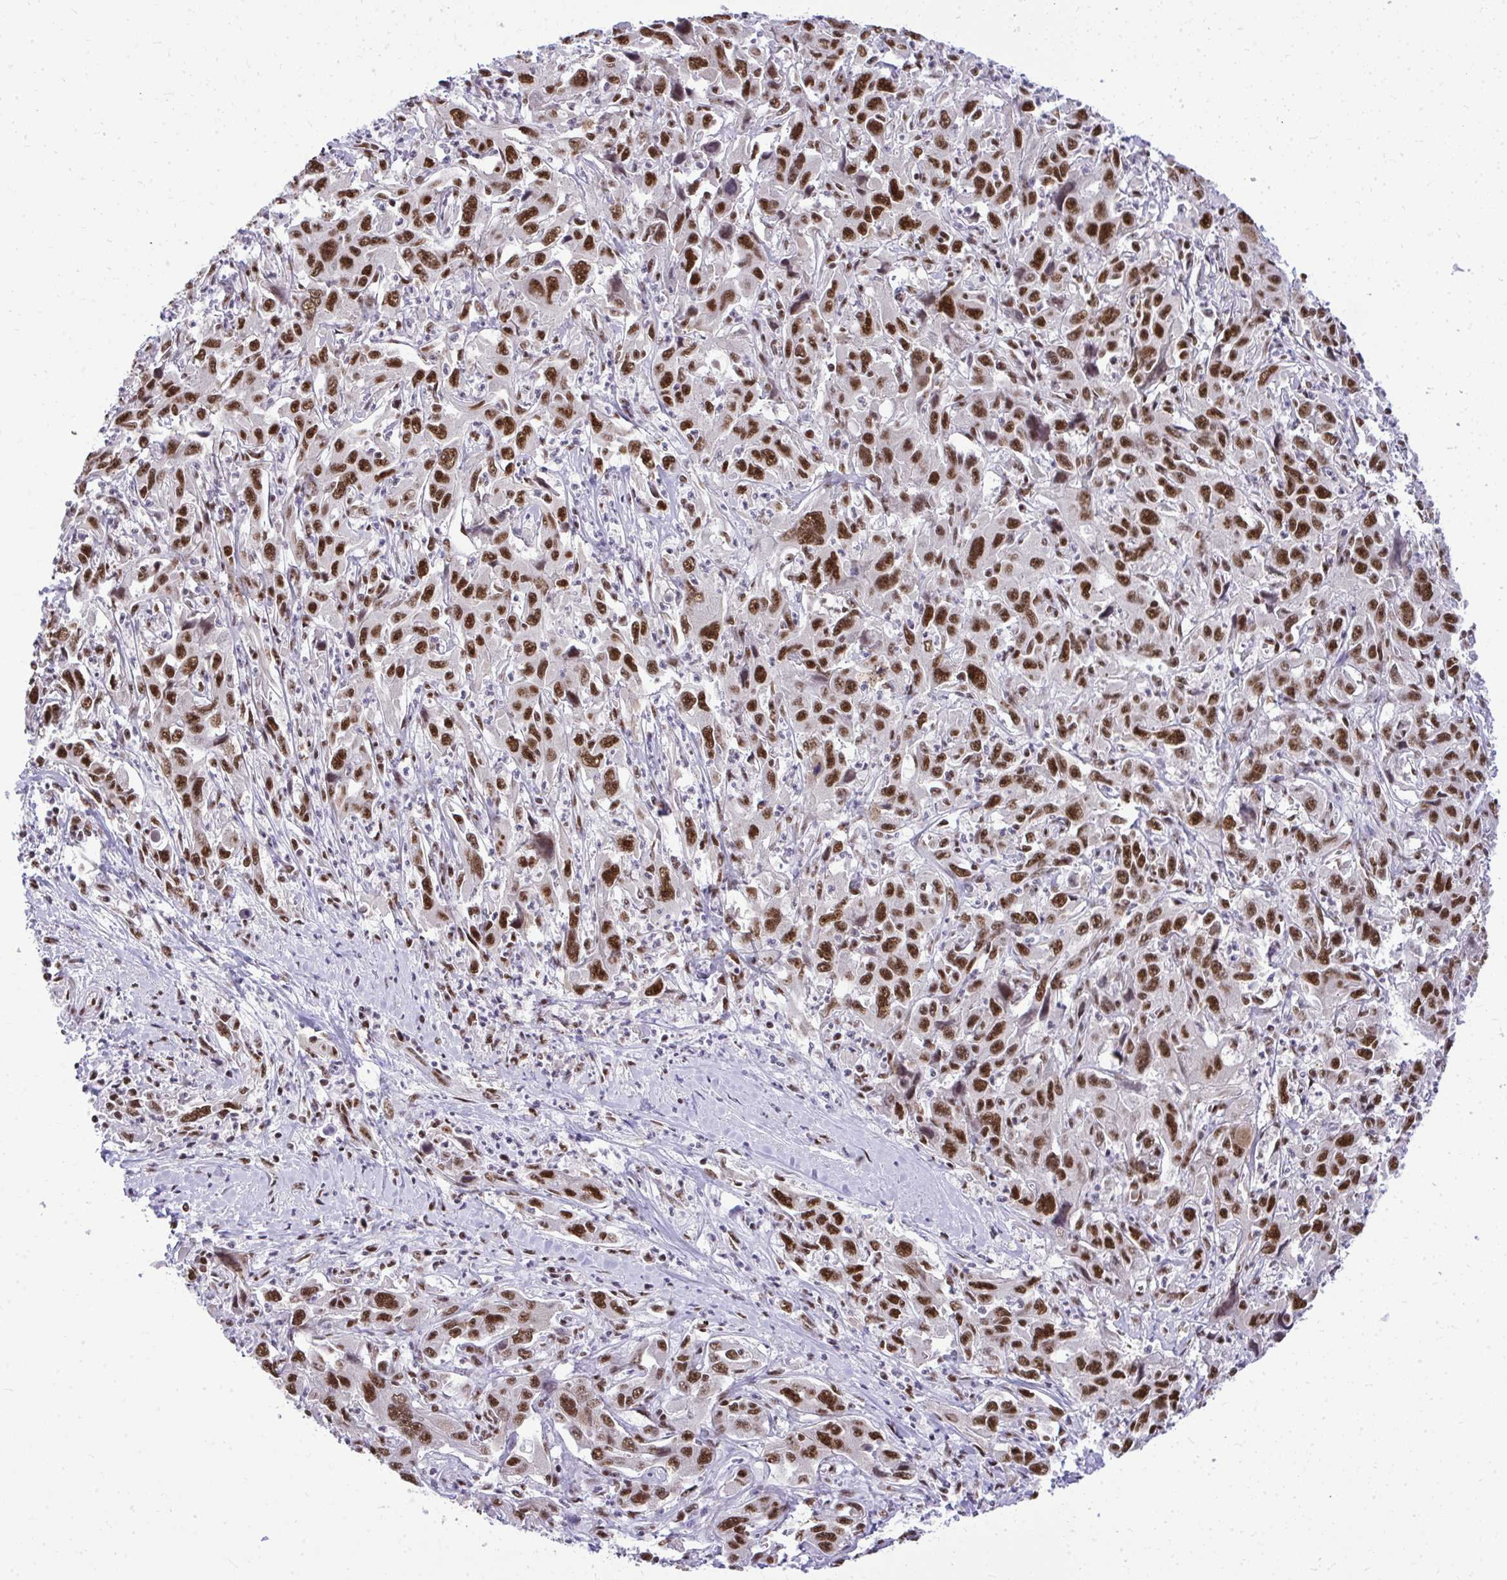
{"staining": {"intensity": "strong", "quantity": ">75%", "location": "nuclear"}, "tissue": "liver cancer", "cell_type": "Tumor cells", "image_type": "cancer", "snomed": [{"axis": "morphology", "description": "Carcinoma, Hepatocellular, NOS"}, {"axis": "topography", "description": "Liver"}], "caption": "An image of human liver hepatocellular carcinoma stained for a protein demonstrates strong nuclear brown staining in tumor cells.", "gene": "PRPF19", "patient": {"sex": "male", "age": 63}}